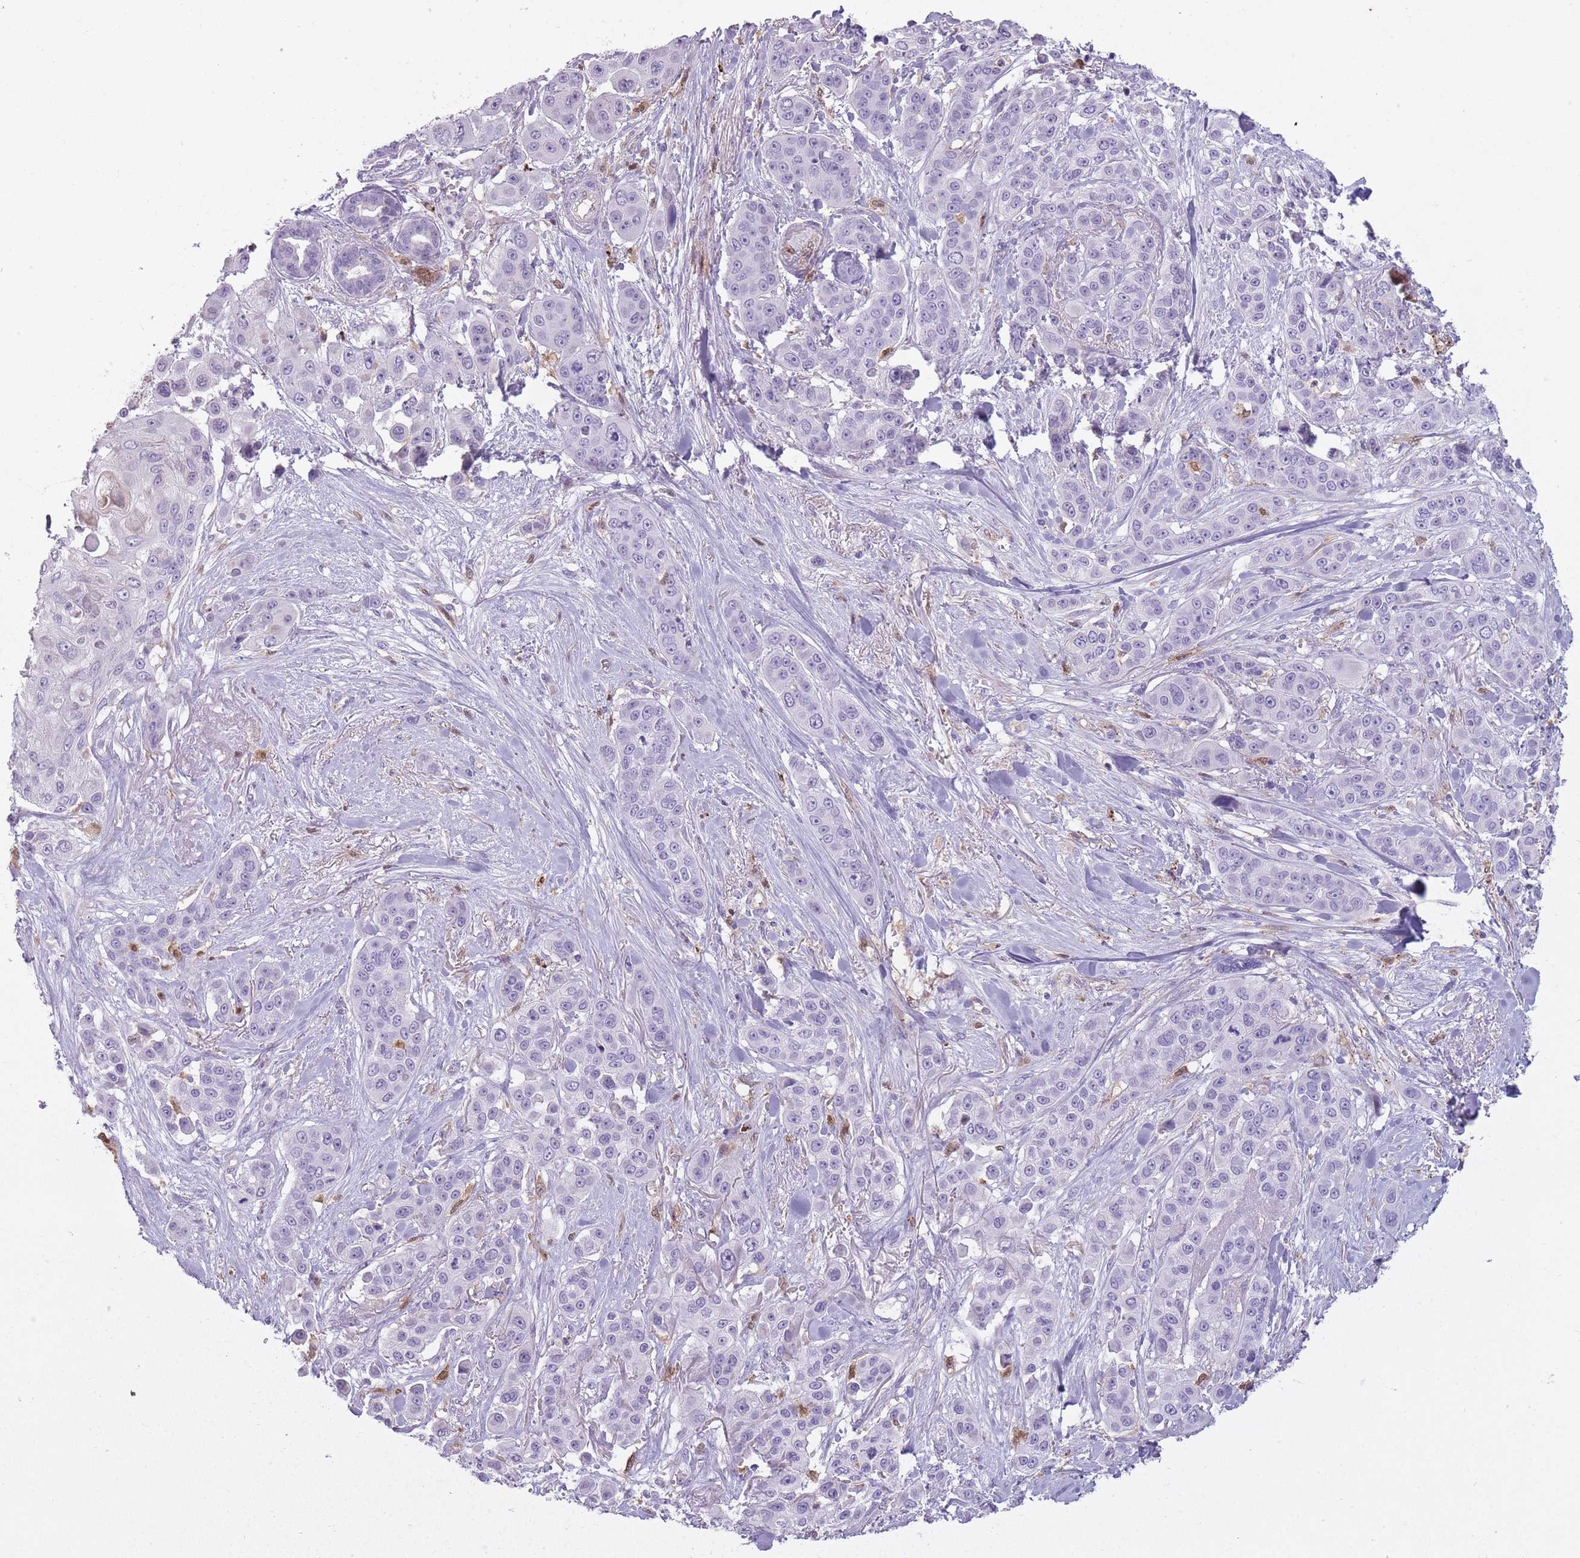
{"staining": {"intensity": "negative", "quantity": "none", "location": "none"}, "tissue": "skin cancer", "cell_type": "Tumor cells", "image_type": "cancer", "snomed": [{"axis": "morphology", "description": "Squamous cell carcinoma, NOS"}, {"axis": "topography", "description": "Skin"}], "caption": "DAB immunohistochemical staining of human skin cancer (squamous cell carcinoma) reveals no significant expression in tumor cells. (DAB (3,3'-diaminobenzidine) immunohistochemistry (IHC), high magnification).", "gene": "LGALS9", "patient": {"sex": "male", "age": 67}}